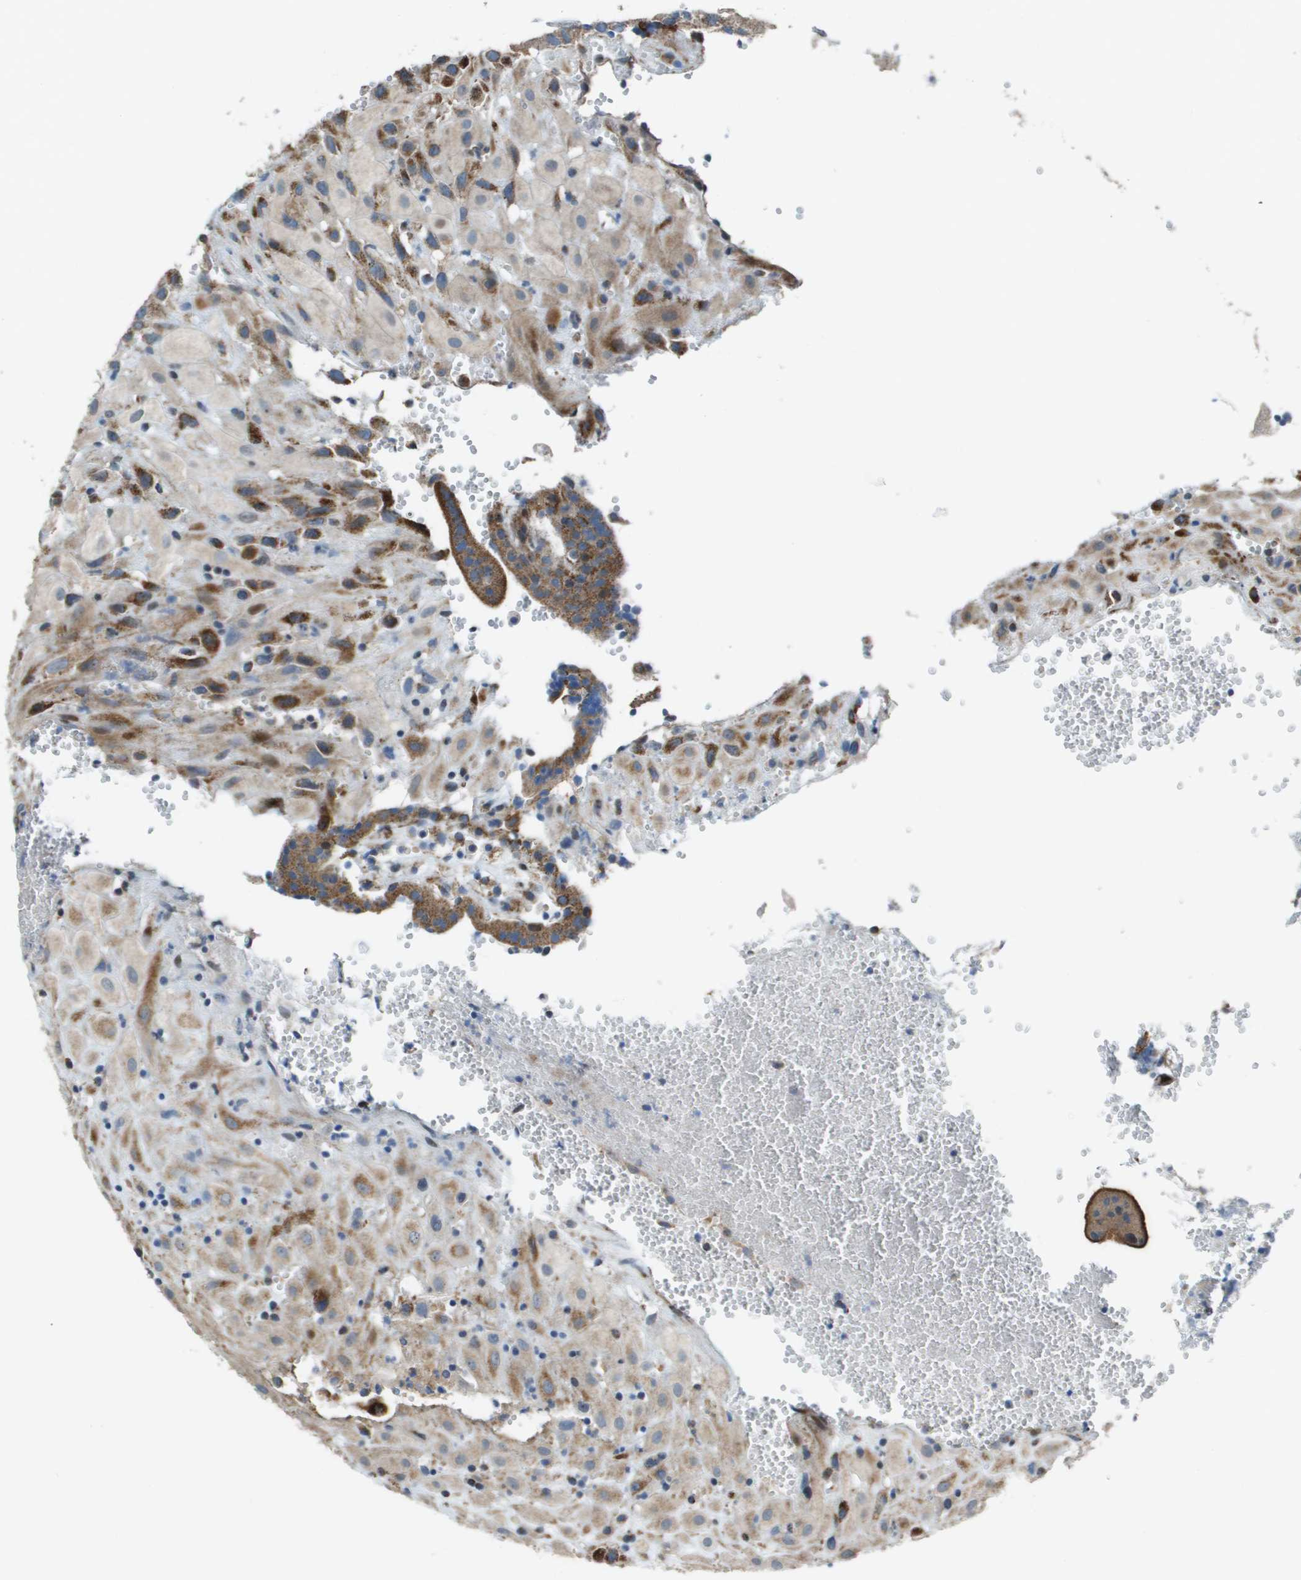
{"staining": {"intensity": "weak", "quantity": ">75%", "location": "cytoplasmic/membranous"}, "tissue": "placenta", "cell_type": "Decidual cells", "image_type": "normal", "snomed": [{"axis": "morphology", "description": "Normal tissue, NOS"}, {"axis": "topography", "description": "Placenta"}], "caption": "Immunohistochemical staining of unremarkable placenta displays >75% levels of weak cytoplasmic/membranous protein staining in about >75% of decidual cells.", "gene": "MGAT3", "patient": {"sex": "female", "age": 18}}